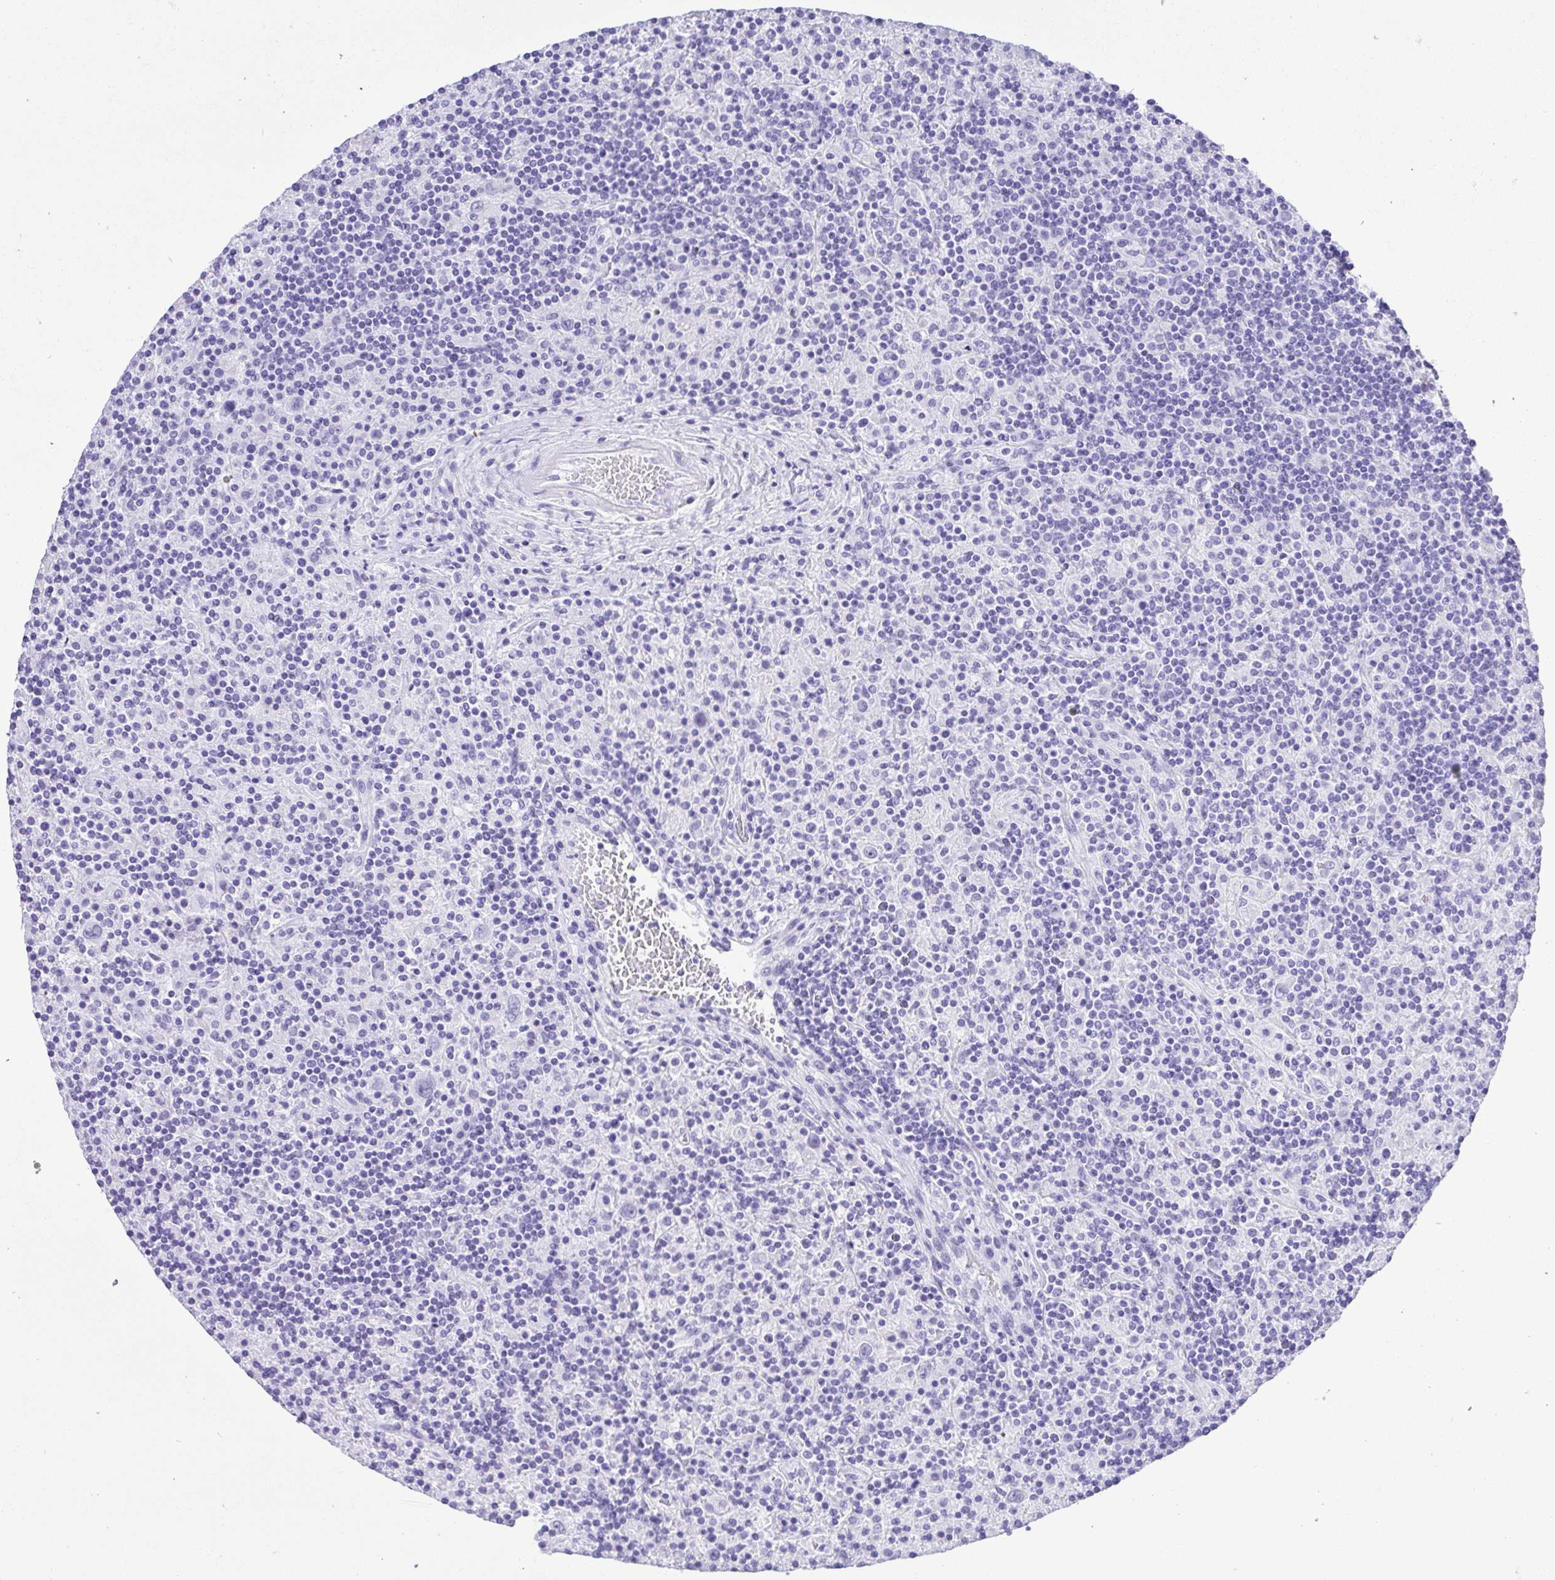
{"staining": {"intensity": "negative", "quantity": "none", "location": "none"}, "tissue": "lymphoma", "cell_type": "Tumor cells", "image_type": "cancer", "snomed": [{"axis": "morphology", "description": "Hodgkin's disease, NOS"}, {"axis": "topography", "description": "Lymph node"}], "caption": "DAB immunohistochemical staining of human lymphoma demonstrates no significant expression in tumor cells.", "gene": "CDSN", "patient": {"sex": "male", "age": 70}}